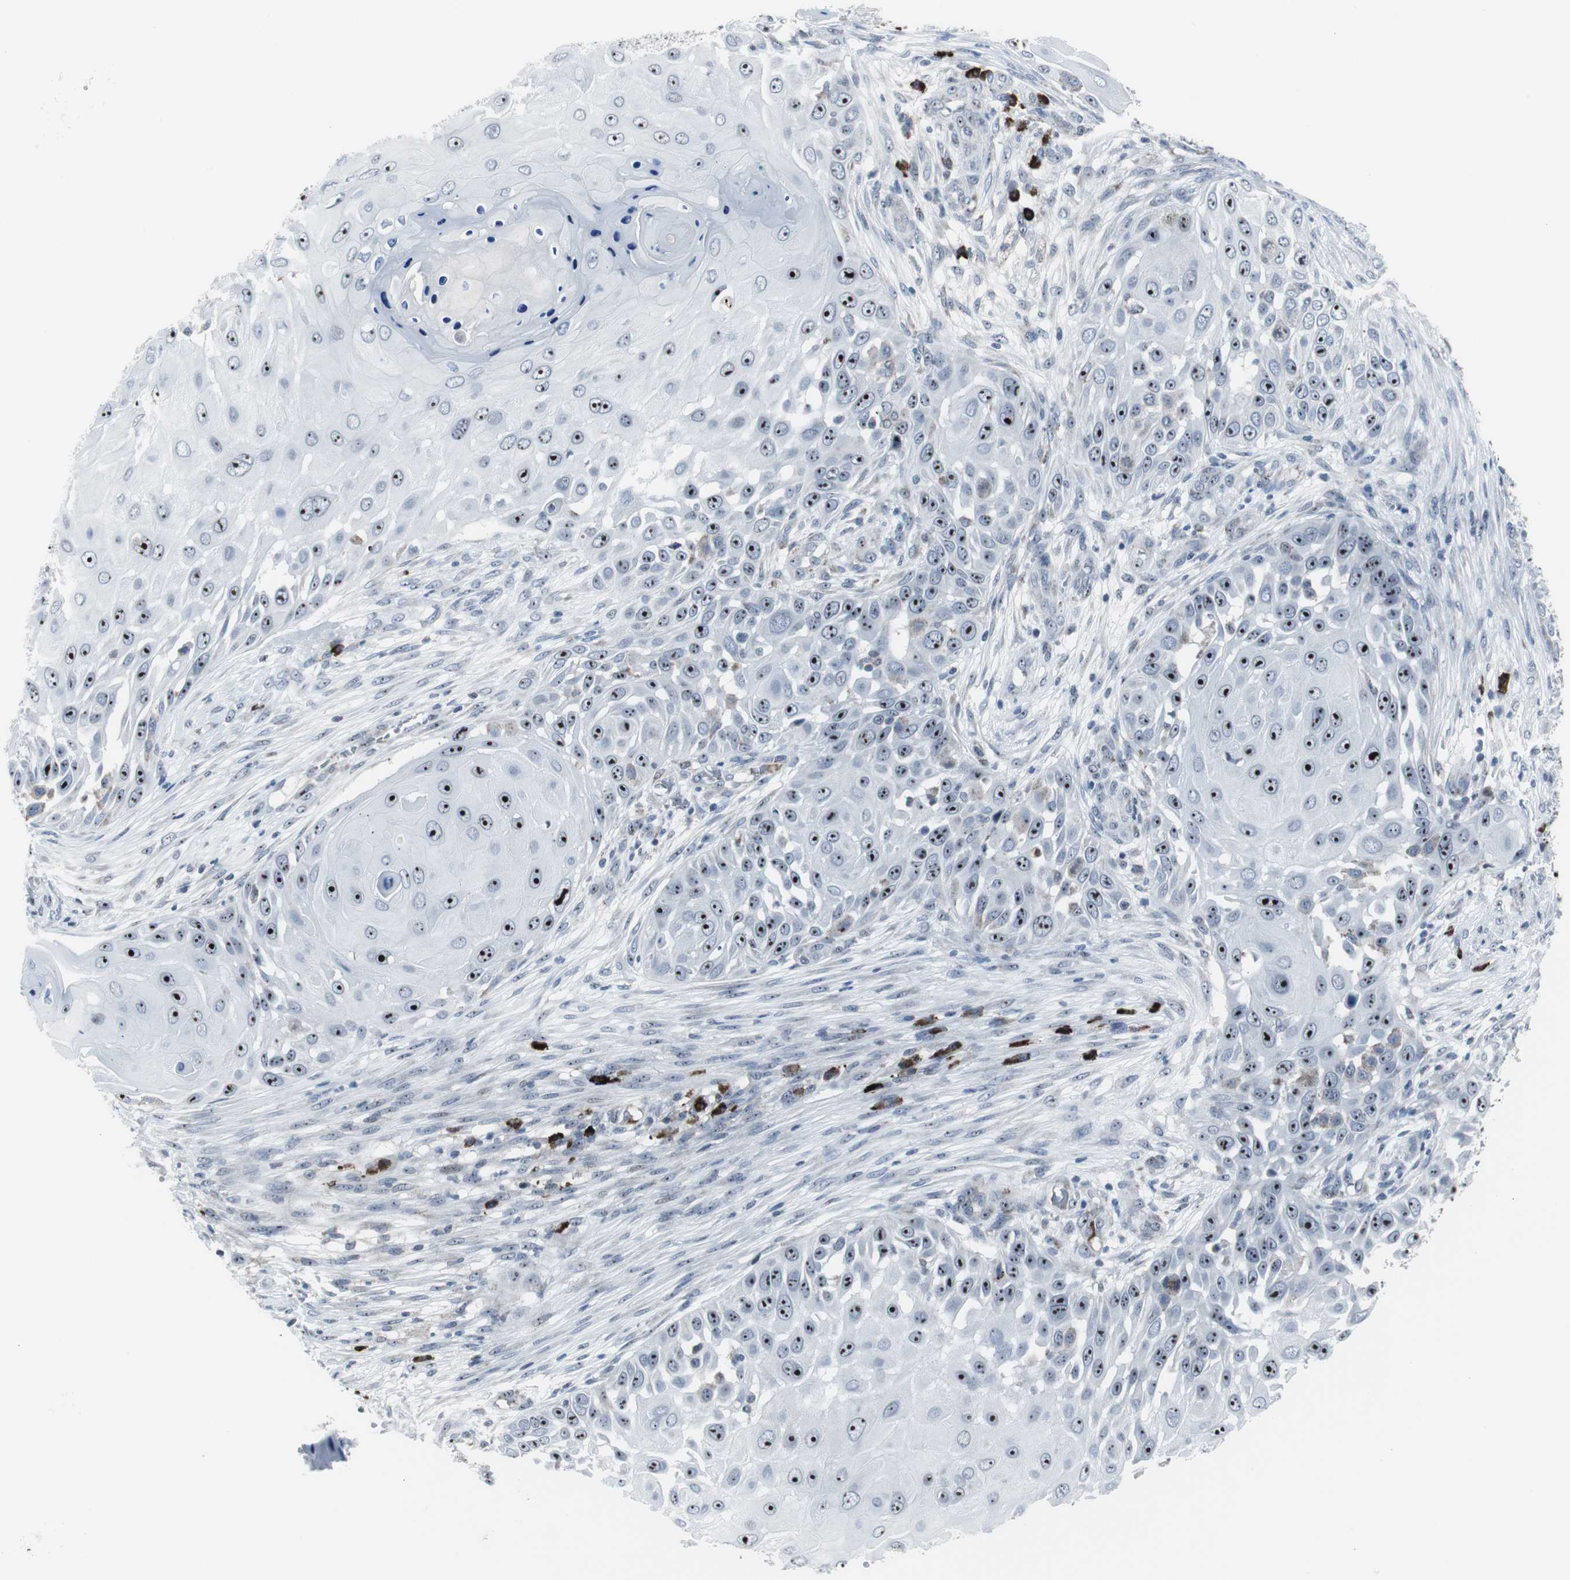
{"staining": {"intensity": "strong", "quantity": ">75%", "location": "nuclear"}, "tissue": "skin cancer", "cell_type": "Tumor cells", "image_type": "cancer", "snomed": [{"axis": "morphology", "description": "Squamous cell carcinoma, NOS"}, {"axis": "topography", "description": "Skin"}], "caption": "Human skin cancer (squamous cell carcinoma) stained for a protein (brown) shows strong nuclear positive expression in about >75% of tumor cells.", "gene": "DOK1", "patient": {"sex": "female", "age": 44}}